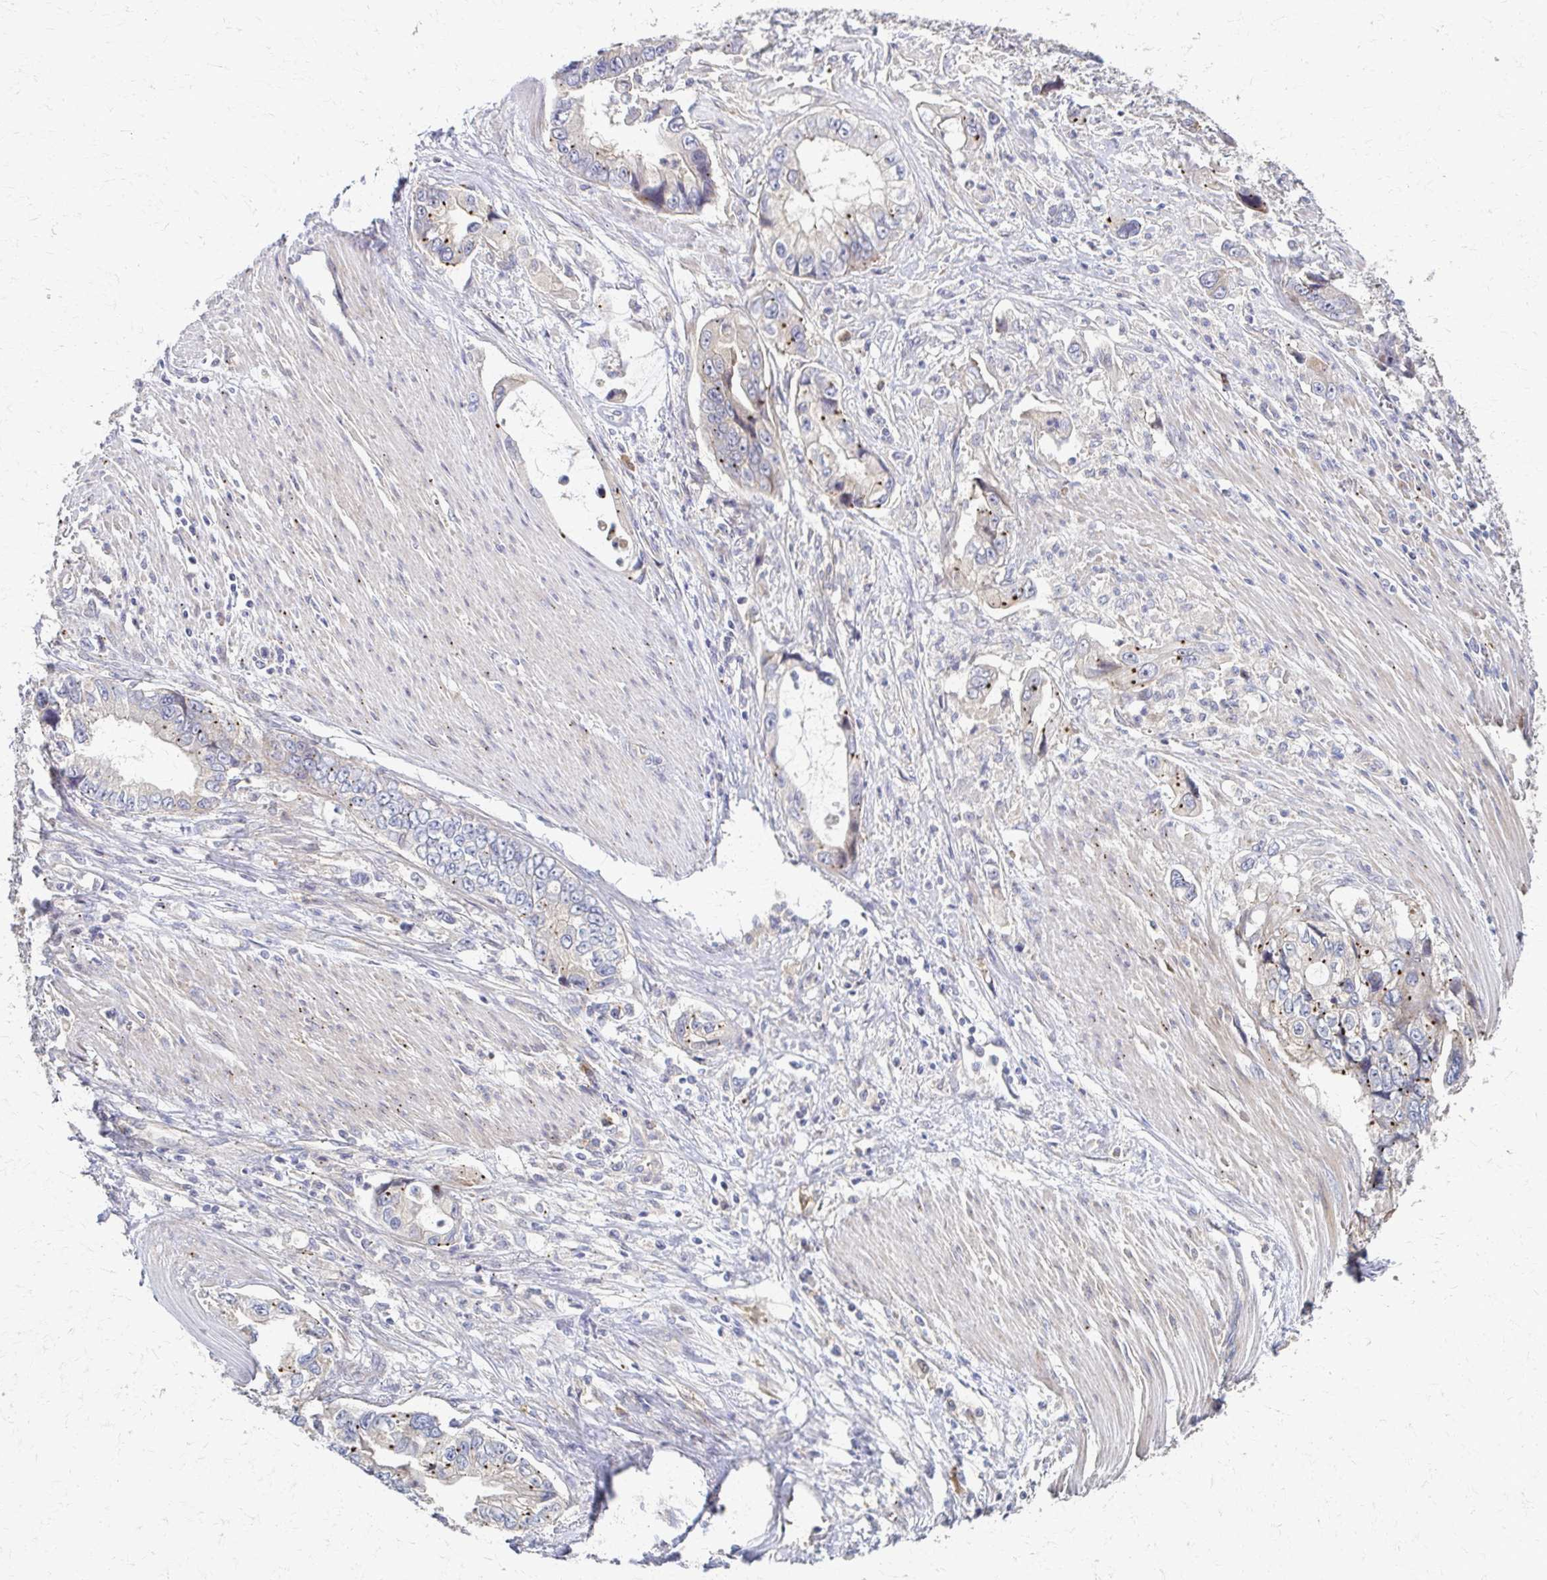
{"staining": {"intensity": "negative", "quantity": "none", "location": "none"}, "tissue": "stomach cancer", "cell_type": "Tumor cells", "image_type": "cancer", "snomed": [{"axis": "morphology", "description": "Adenocarcinoma, NOS"}, {"axis": "topography", "description": "Pancreas"}, {"axis": "topography", "description": "Stomach, upper"}], "caption": "The image demonstrates no significant staining in tumor cells of stomach cancer (adenocarcinoma).", "gene": "SKA2", "patient": {"sex": "male", "age": 77}}